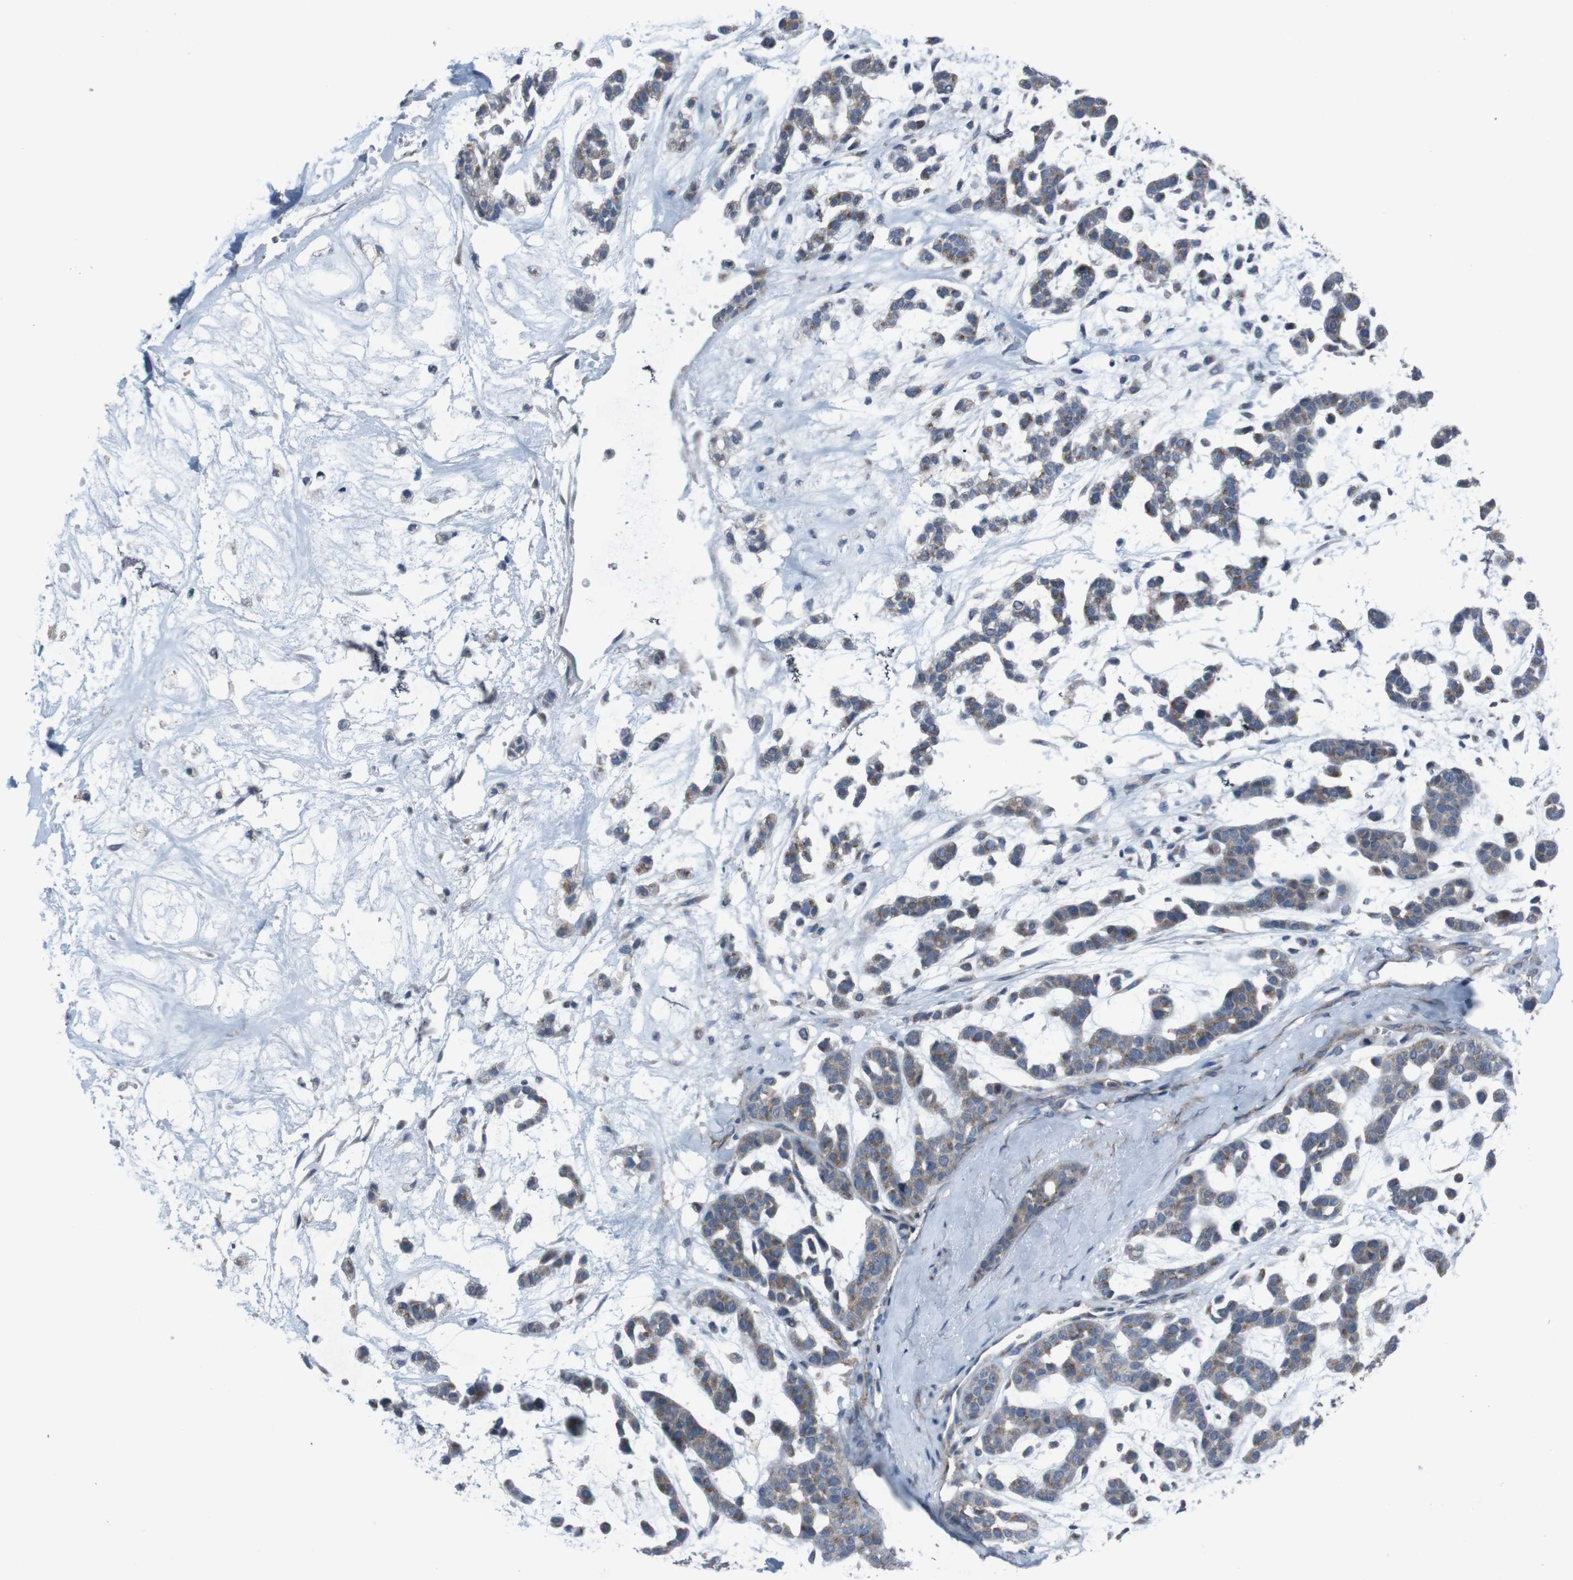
{"staining": {"intensity": "moderate", "quantity": ">75%", "location": "cytoplasmic/membranous"}, "tissue": "head and neck cancer", "cell_type": "Tumor cells", "image_type": "cancer", "snomed": [{"axis": "morphology", "description": "Adenocarcinoma, NOS"}, {"axis": "morphology", "description": "Adenoma, NOS"}, {"axis": "topography", "description": "Head-Neck"}], "caption": "Head and neck adenoma stained with DAB (3,3'-diaminobenzidine) immunohistochemistry displays medium levels of moderate cytoplasmic/membranous expression in about >75% of tumor cells. (brown staining indicates protein expression, while blue staining denotes nuclei).", "gene": "EFNA5", "patient": {"sex": "female", "age": 55}}